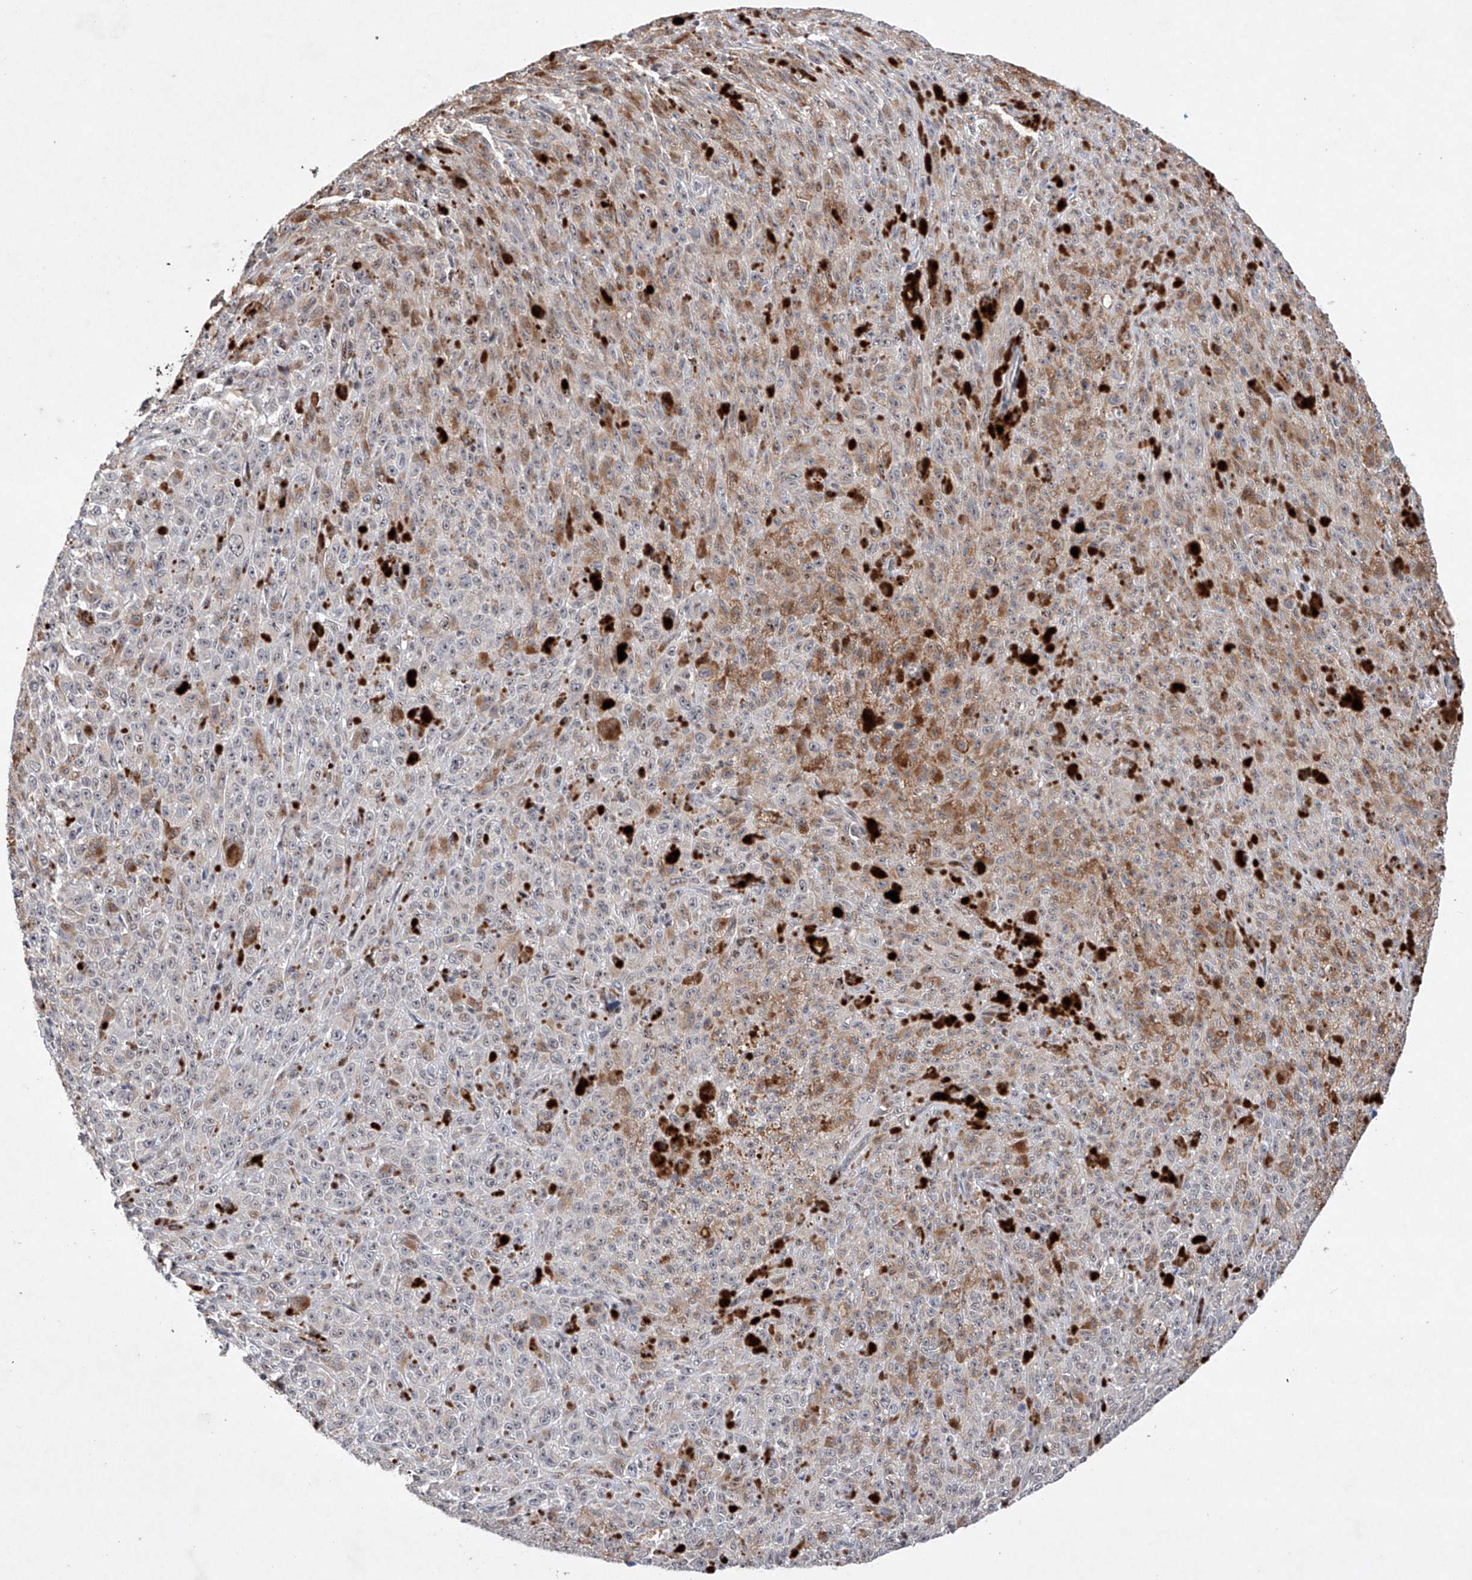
{"staining": {"intensity": "negative", "quantity": "none", "location": "none"}, "tissue": "melanoma", "cell_type": "Tumor cells", "image_type": "cancer", "snomed": [{"axis": "morphology", "description": "Malignant melanoma, NOS"}, {"axis": "topography", "description": "Skin"}], "caption": "A photomicrograph of human malignant melanoma is negative for staining in tumor cells.", "gene": "AFG1L", "patient": {"sex": "female", "age": 82}}